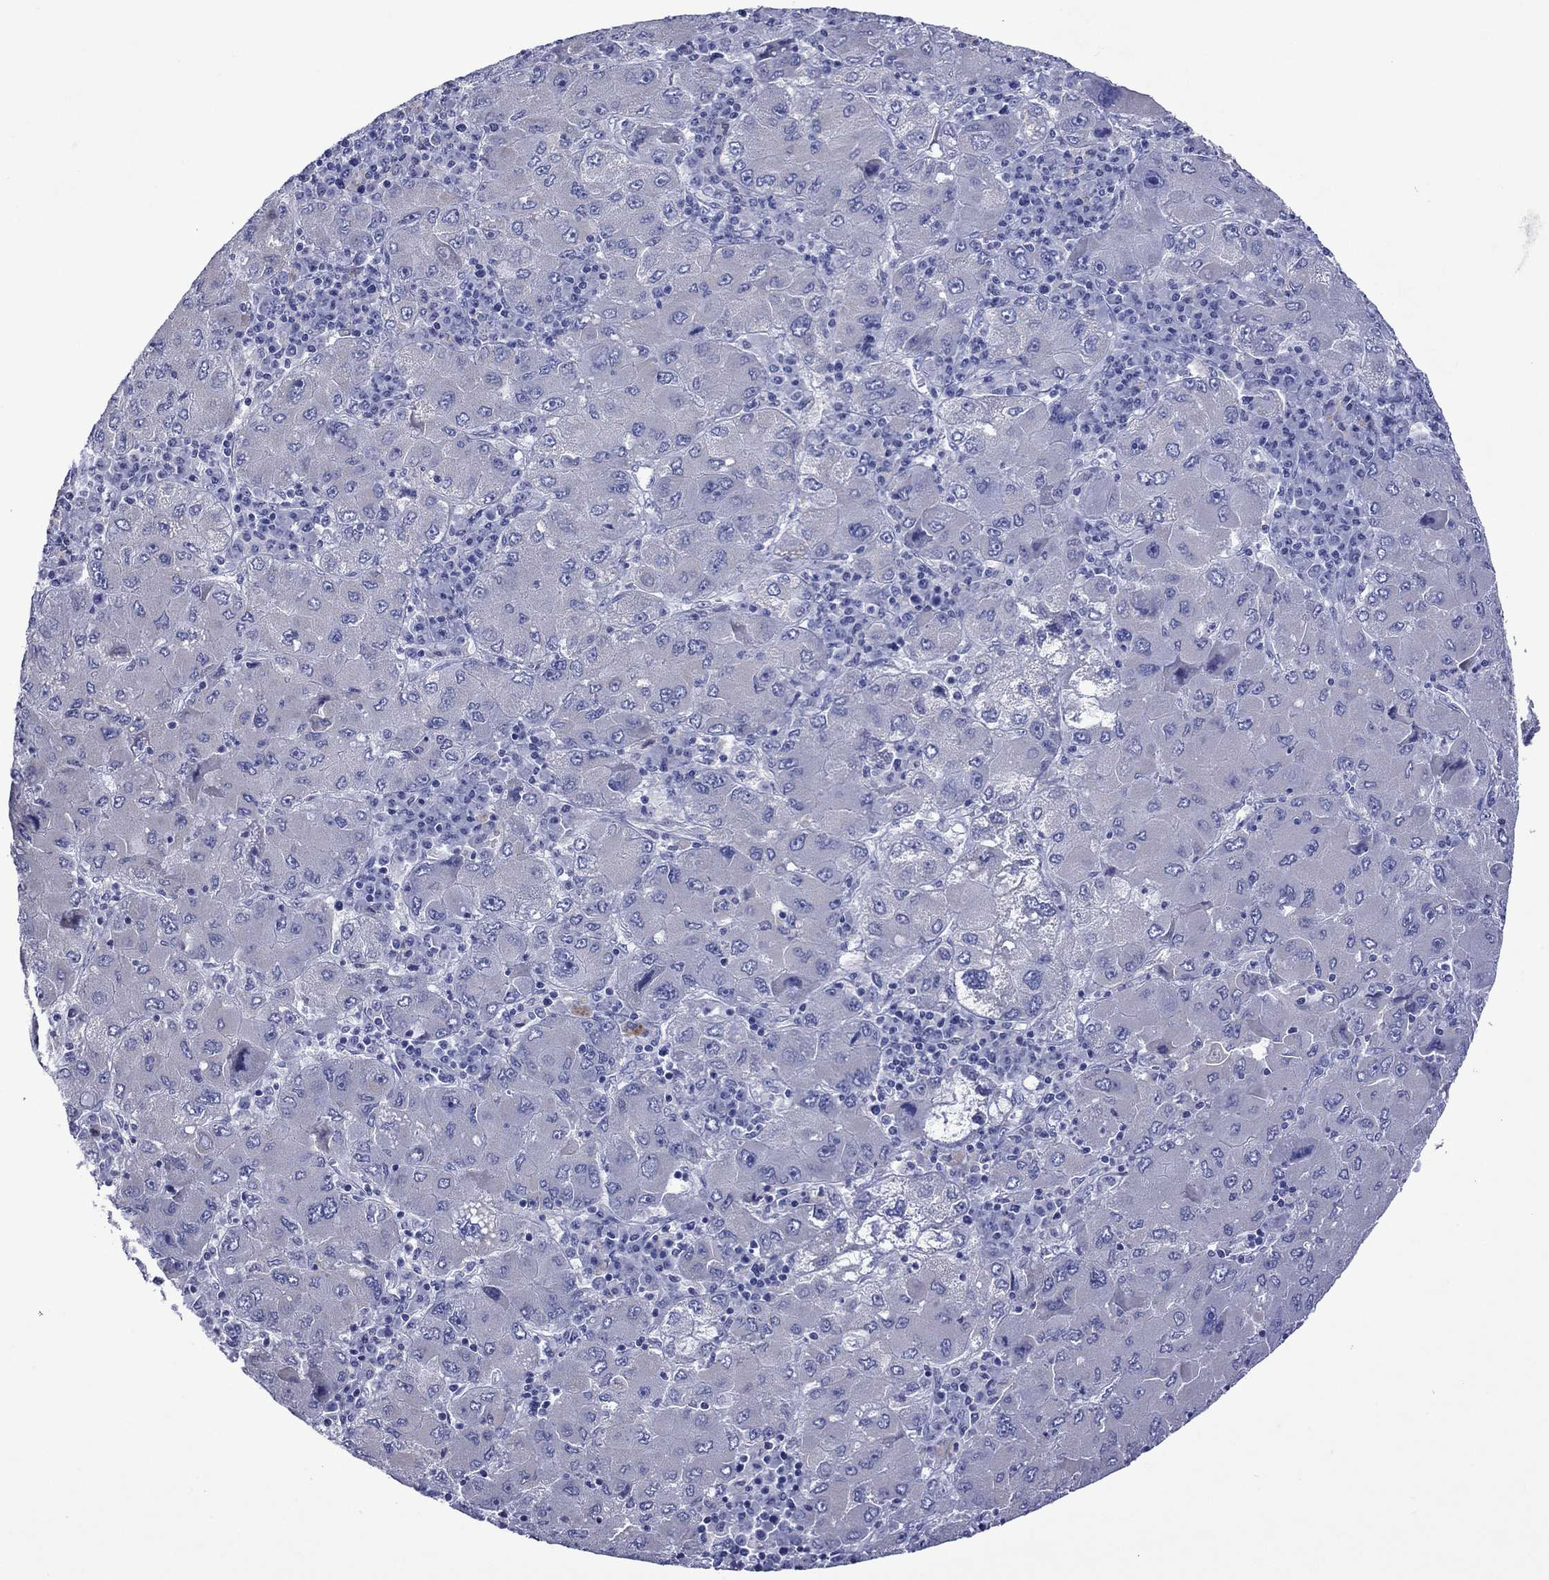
{"staining": {"intensity": "negative", "quantity": "none", "location": "none"}, "tissue": "liver cancer", "cell_type": "Tumor cells", "image_type": "cancer", "snomed": [{"axis": "morphology", "description": "Carcinoma, Hepatocellular, NOS"}, {"axis": "topography", "description": "Liver"}], "caption": "Tumor cells are negative for protein expression in human liver cancer (hepatocellular carcinoma).", "gene": "PIWIL1", "patient": {"sex": "male", "age": 75}}